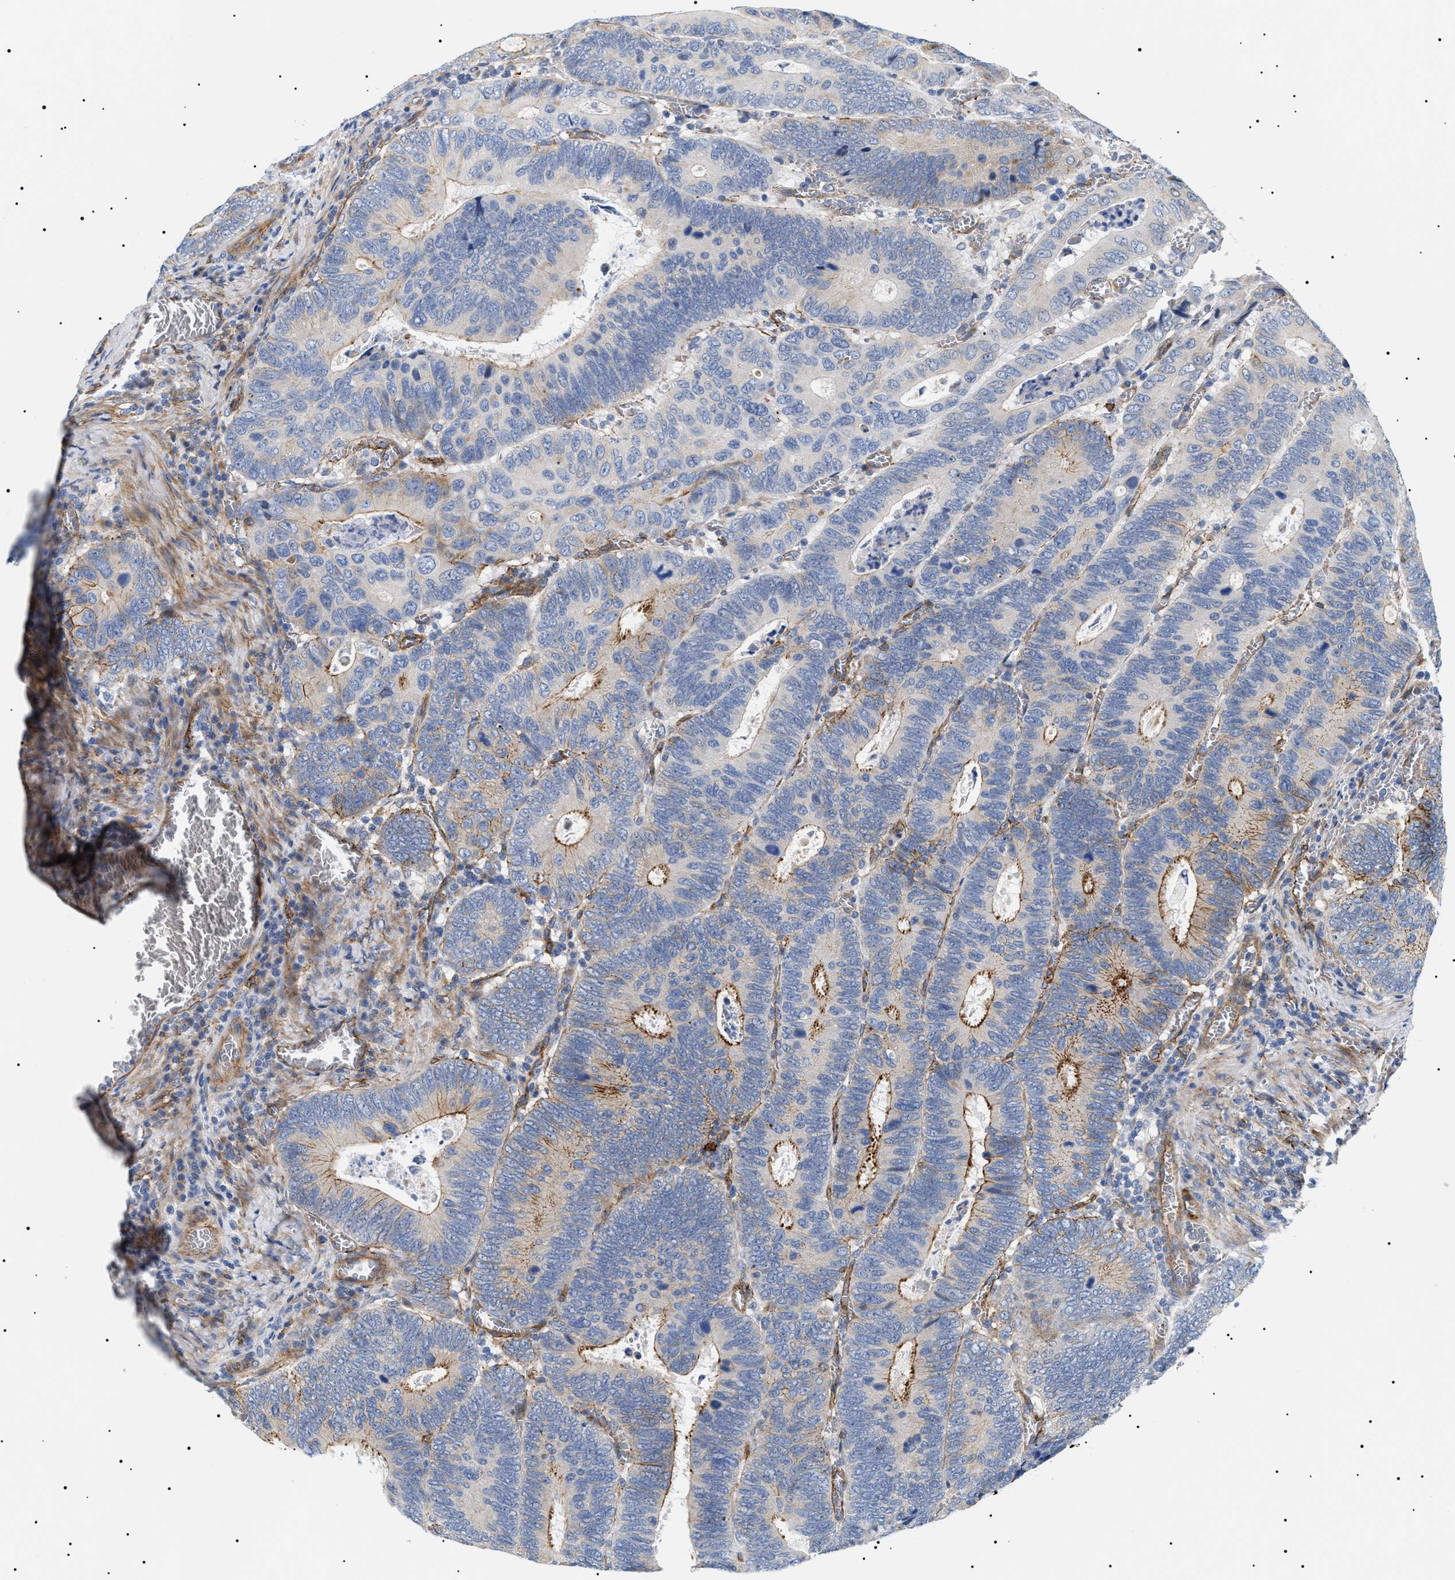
{"staining": {"intensity": "moderate", "quantity": "25%-75%", "location": "cytoplasmic/membranous"}, "tissue": "colorectal cancer", "cell_type": "Tumor cells", "image_type": "cancer", "snomed": [{"axis": "morphology", "description": "Inflammation, NOS"}, {"axis": "morphology", "description": "Adenocarcinoma, NOS"}, {"axis": "topography", "description": "Colon"}], "caption": "An immunohistochemistry image of tumor tissue is shown. Protein staining in brown shows moderate cytoplasmic/membranous positivity in colorectal cancer within tumor cells. Nuclei are stained in blue.", "gene": "TMEM222", "patient": {"sex": "male", "age": 72}}